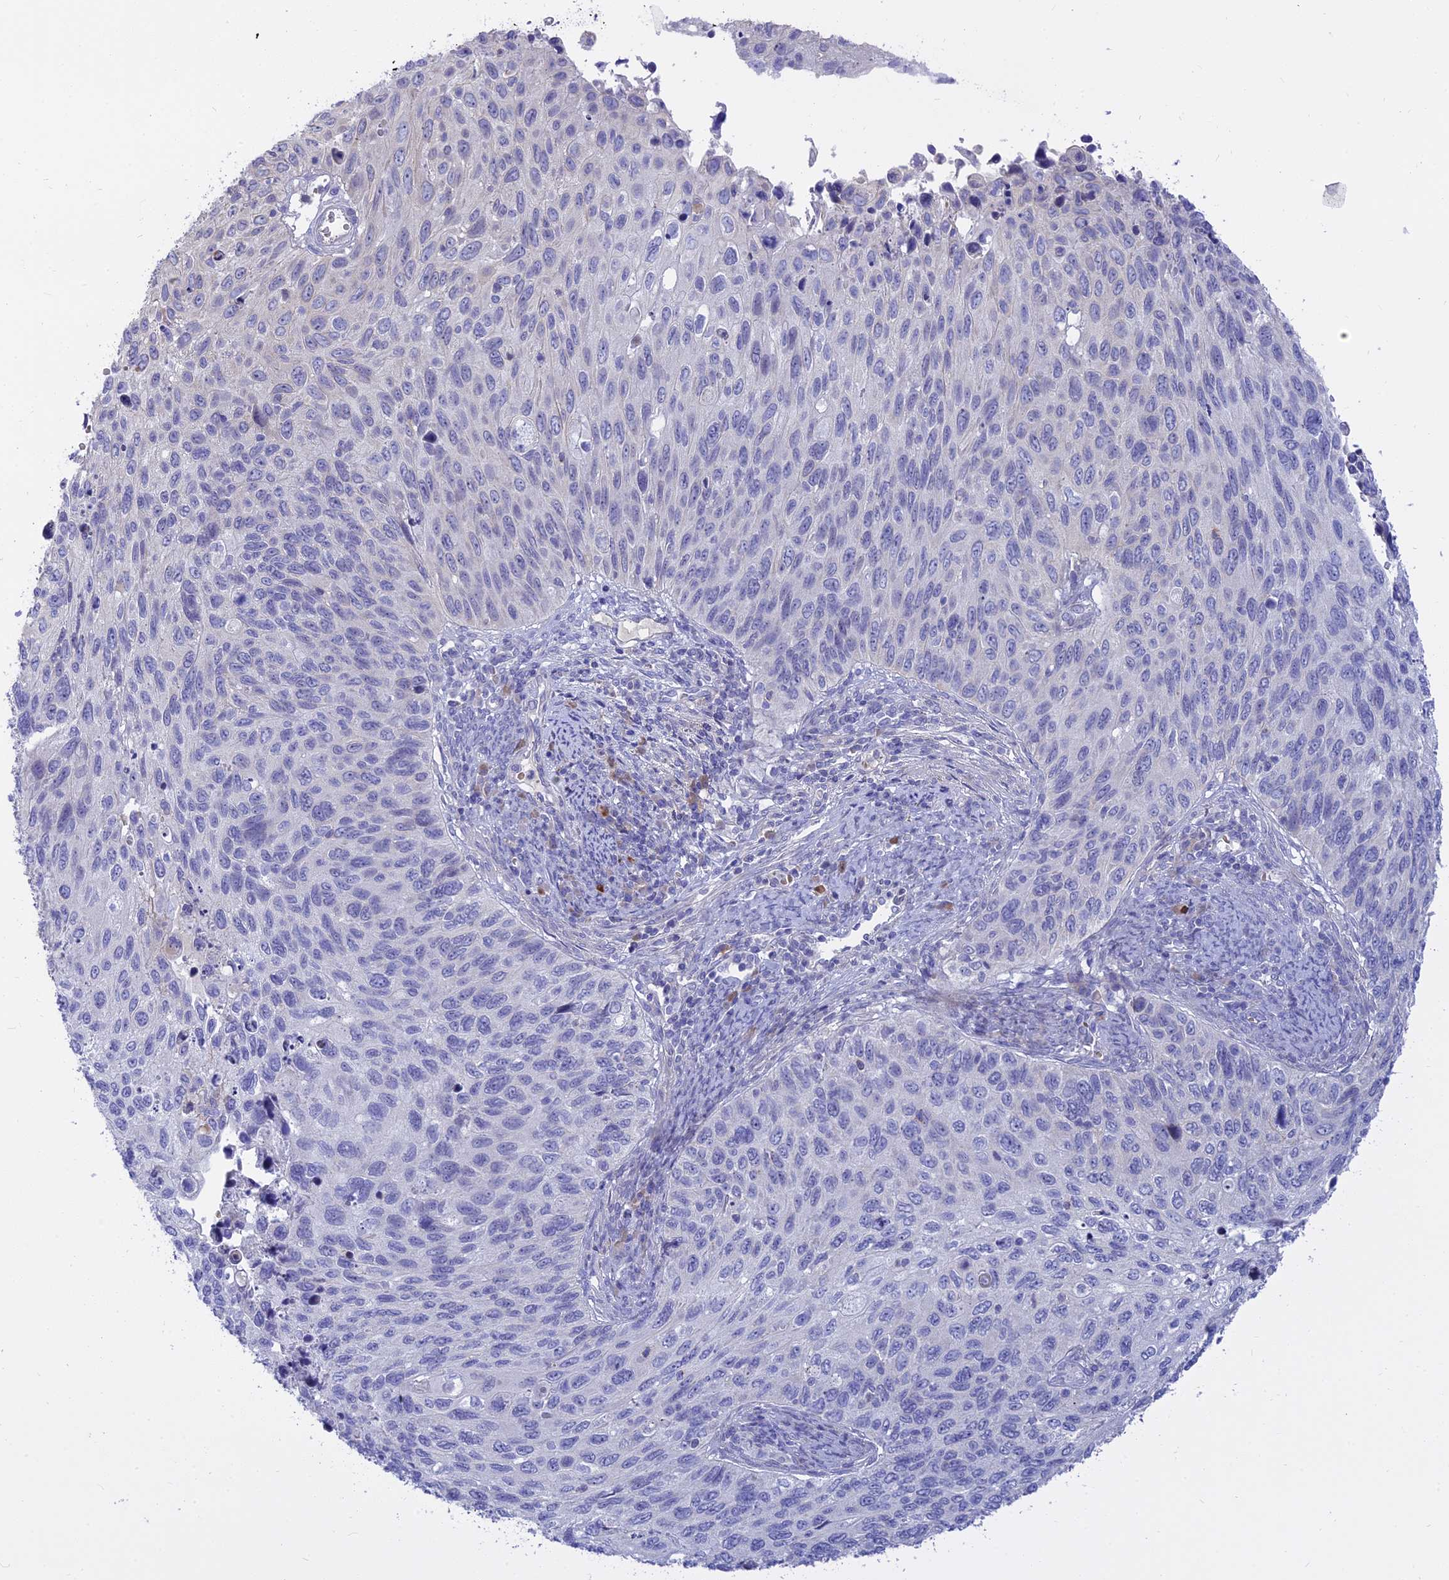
{"staining": {"intensity": "negative", "quantity": "none", "location": "none"}, "tissue": "cervical cancer", "cell_type": "Tumor cells", "image_type": "cancer", "snomed": [{"axis": "morphology", "description": "Squamous cell carcinoma, NOS"}, {"axis": "topography", "description": "Cervix"}], "caption": "Human cervical cancer stained for a protein using immunohistochemistry reveals no expression in tumor cells.", "gene": "MBD3L1", "patient": {"sex": "female", "age": 70}}